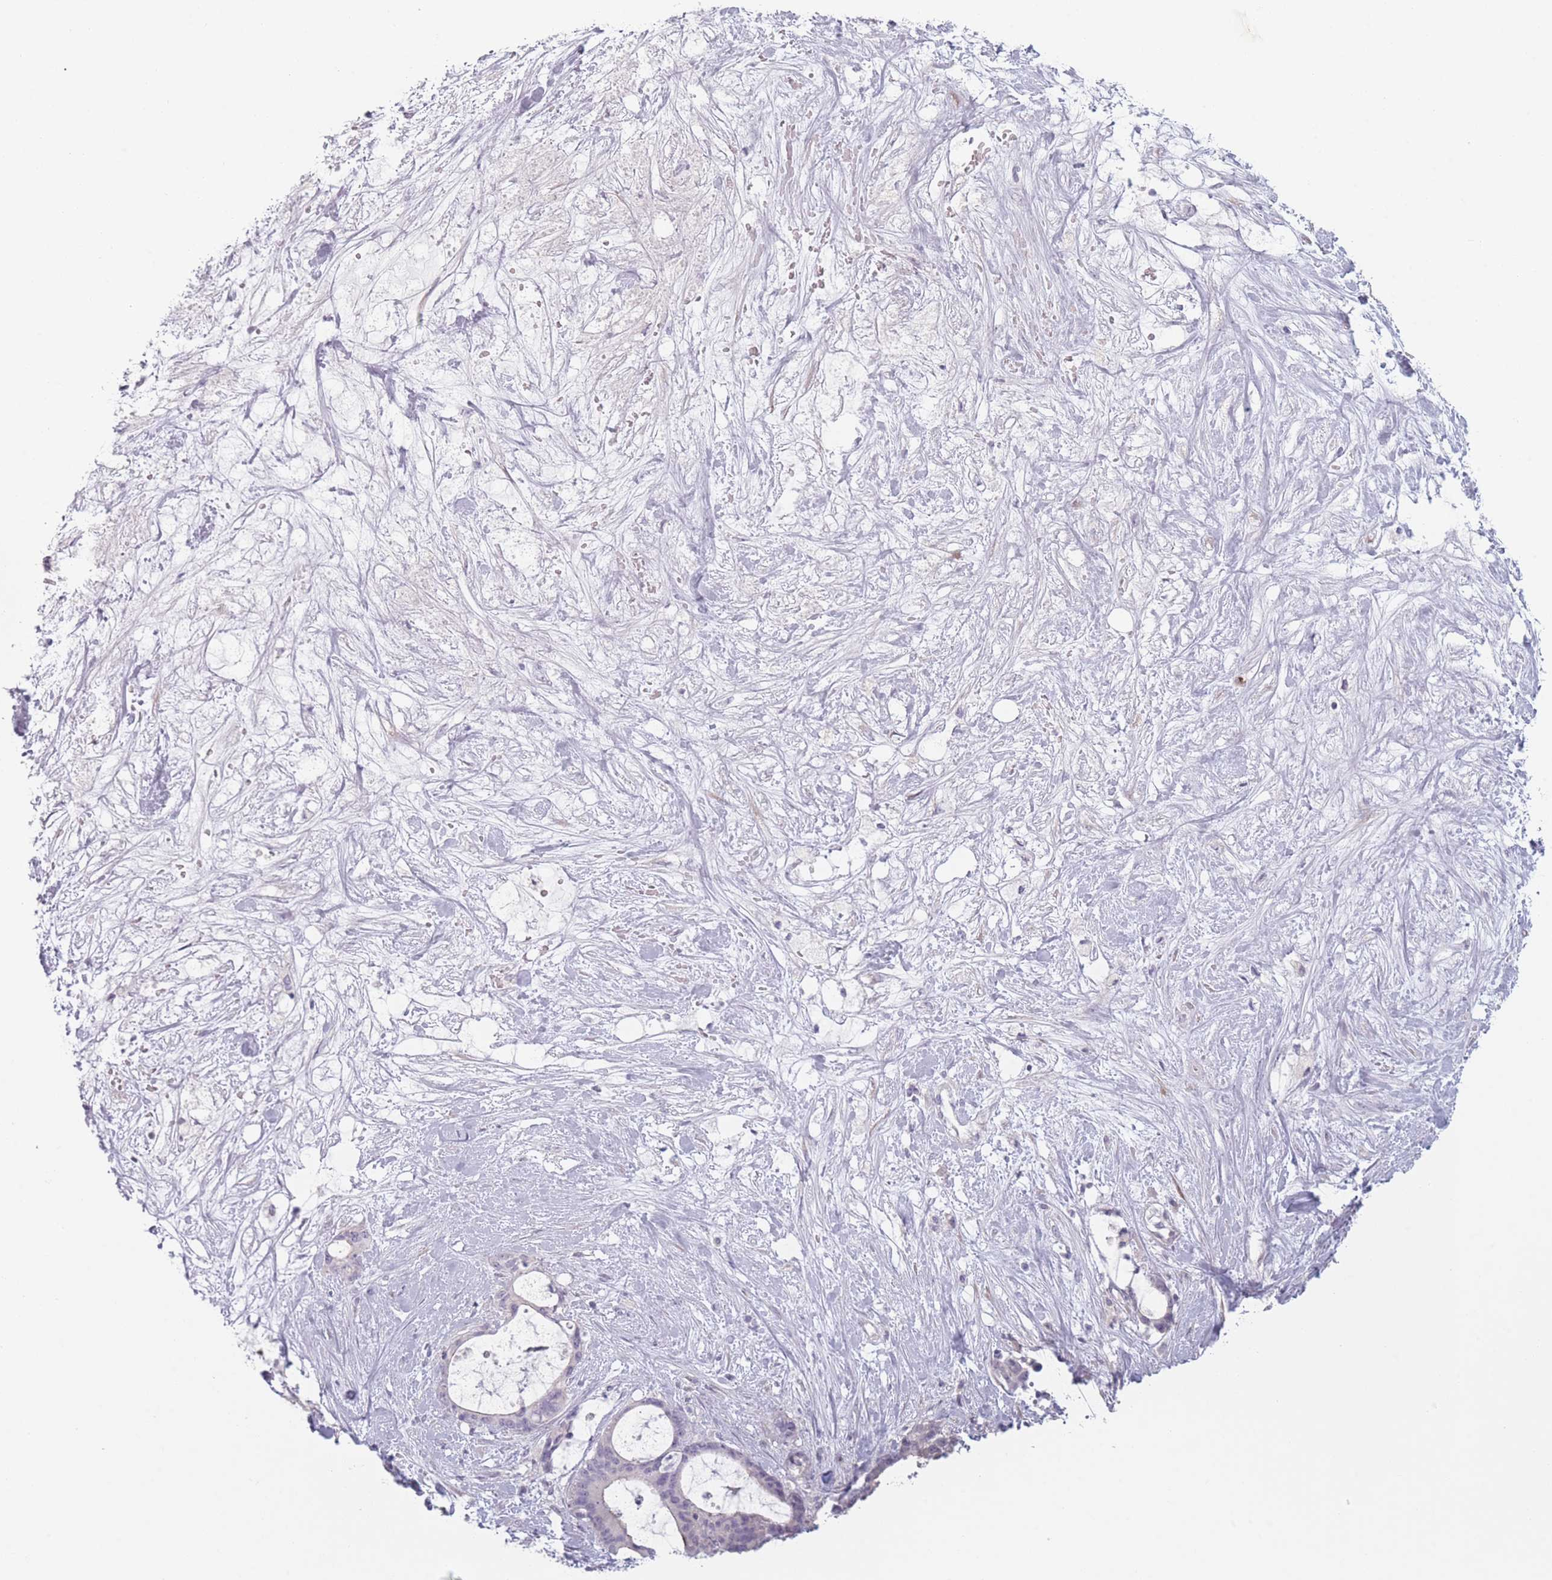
{"staining": {"intensity": "negative", "quantity": "none", "location": "none"}, "tissue": "liver cancer", "cell_type": "Tumor cells", "image_type": "cancer", "snomed": [{"axis": "morphology", "description": "Normal tissue, NOS"}, {"axis": "morphology", "description": "Cholangiocarcinoma"}, {"axis": "topography", "description": "Liver"}, {"axis": "topography", "description": "Peripheral nerve tissue"}], "caption": "A high-resolution histopathology image shows immunohistochemistry (IHC) staining of liver cholangiocarcinoma, which exhibits no significant positivity in tumor cells.", "gene": "RASL10B", "patient": {"sex": "female", "age": 73}}